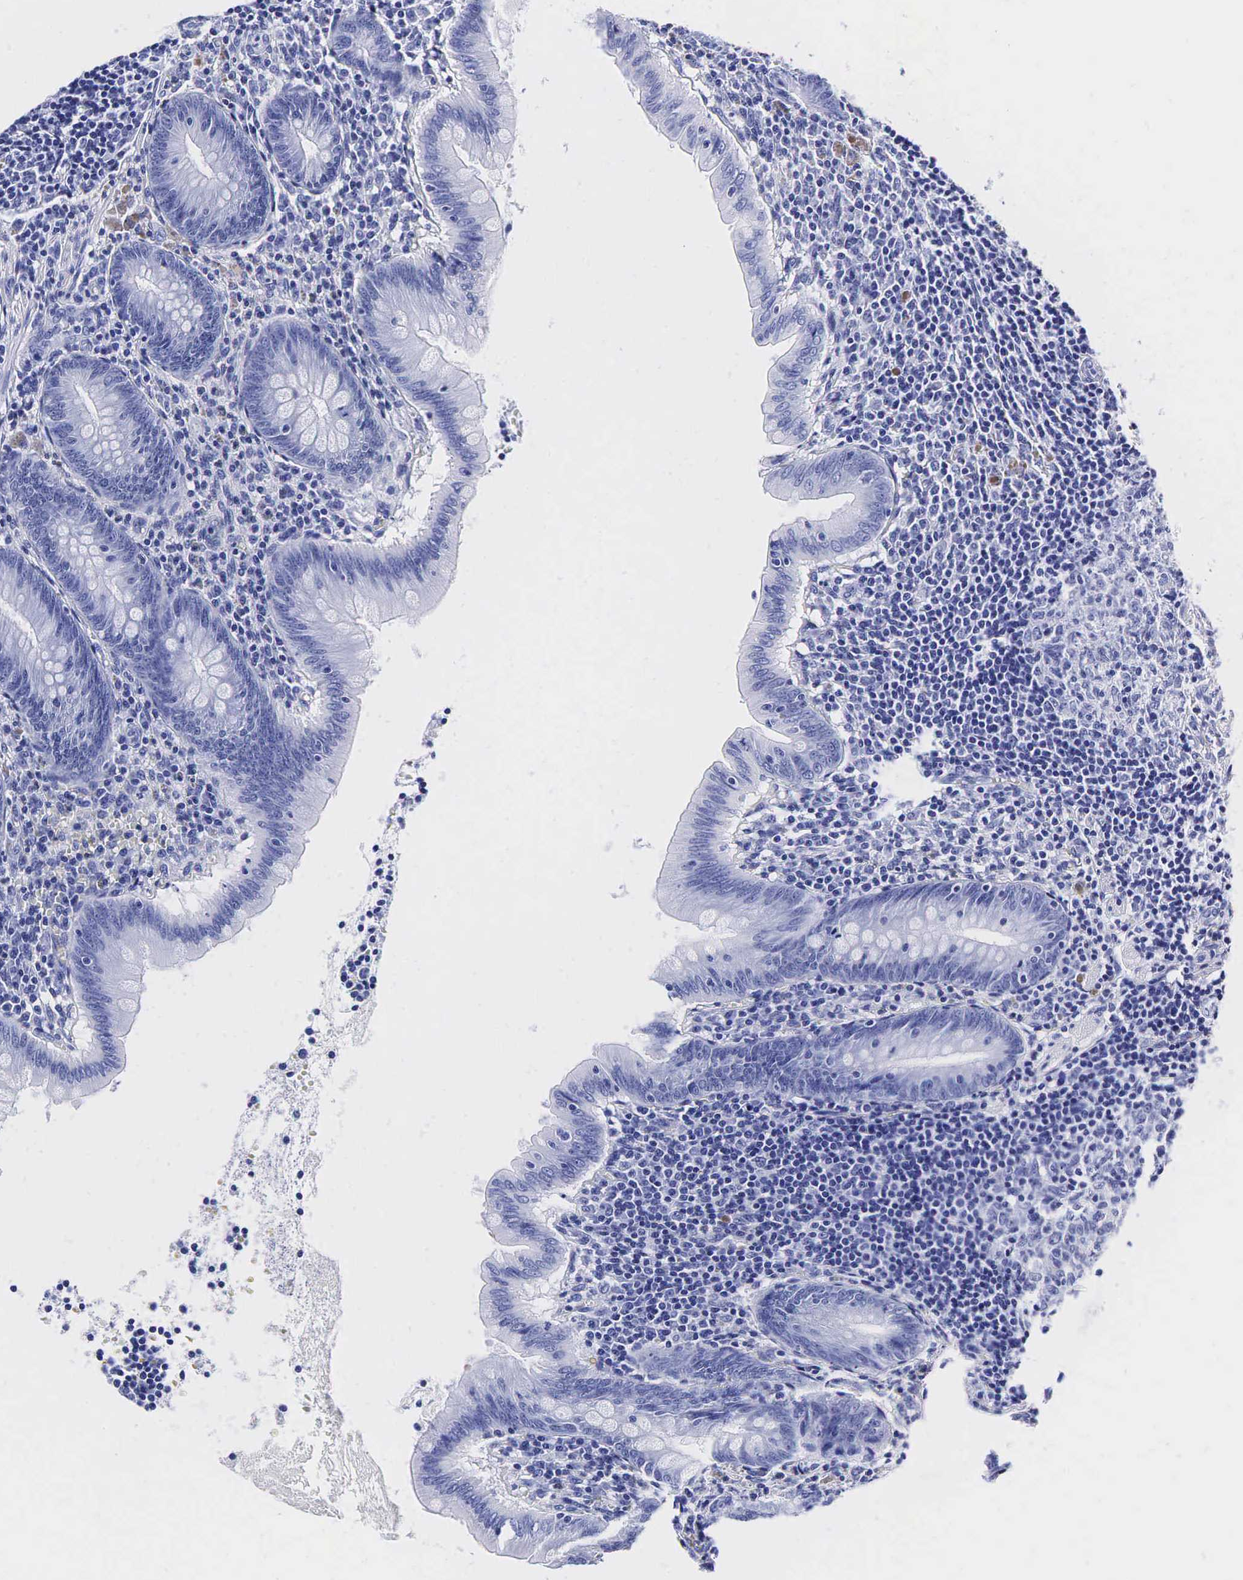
{"staining": {"intensity": "negative", "quantity": "none", "location": "none"}, "tissue": "appendix", "cell_type": "Glandular cells", "image_type": "normal", "snomed": [{"axis": "morphology", "description": "Normal tissue, NOS"}, {"axis": "topography", "description": "Appendix"}], "caption": "The image exhibits no significant staining in glandular cells of appendix.", "gene": "KLK3", "patient": {"sex": "female", "age": 34}}